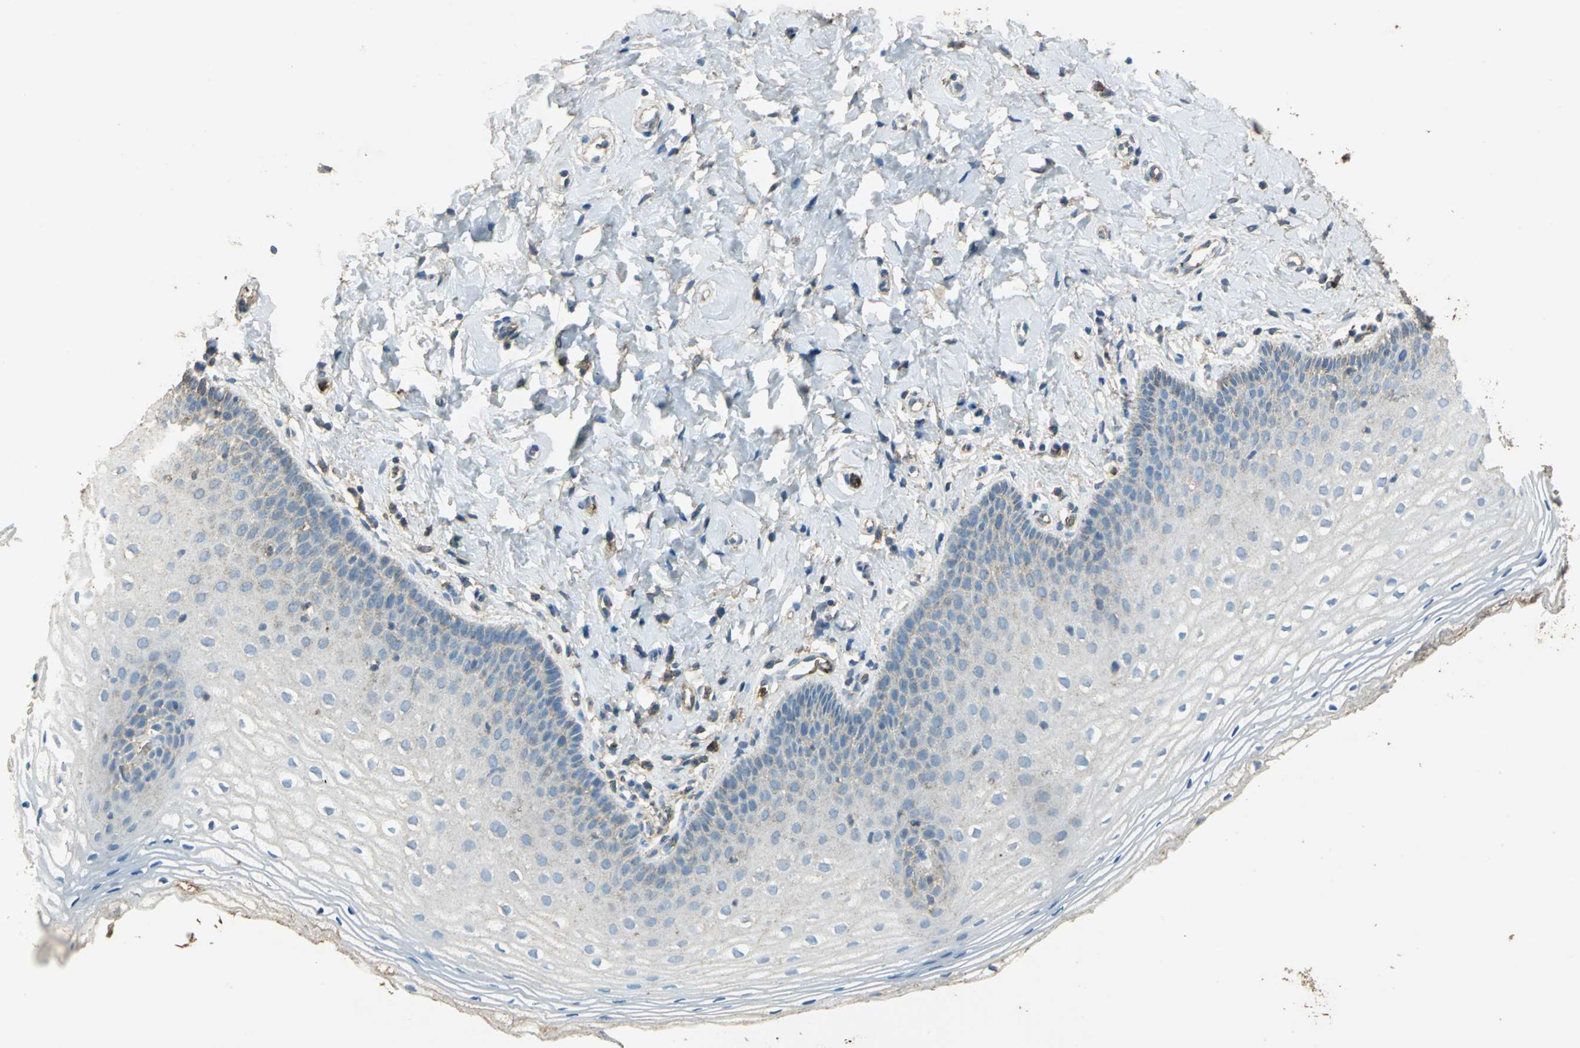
{"staining": {"intensity": "weak", "quantity": "25%-75%", "location": "cytoplasmic/membranous"}, "tissue": "vagina", "cell_type": "Squamous epithelial cells", "image_type": "normal", "snomed": [{"axis": "morphology", "description": "Normal tissue, NOS"}, {"axis": "topography", "description": "Vagina"}], "caption": "About 25%-75% of squamous epithelial cells in normal human vagina show weak cytoplasmic/membranous protein positivity as visualized by brown immunohistochemical staining.", "gene": "TRAPPC2", "patient": {"sex": "female", "age": 55}}